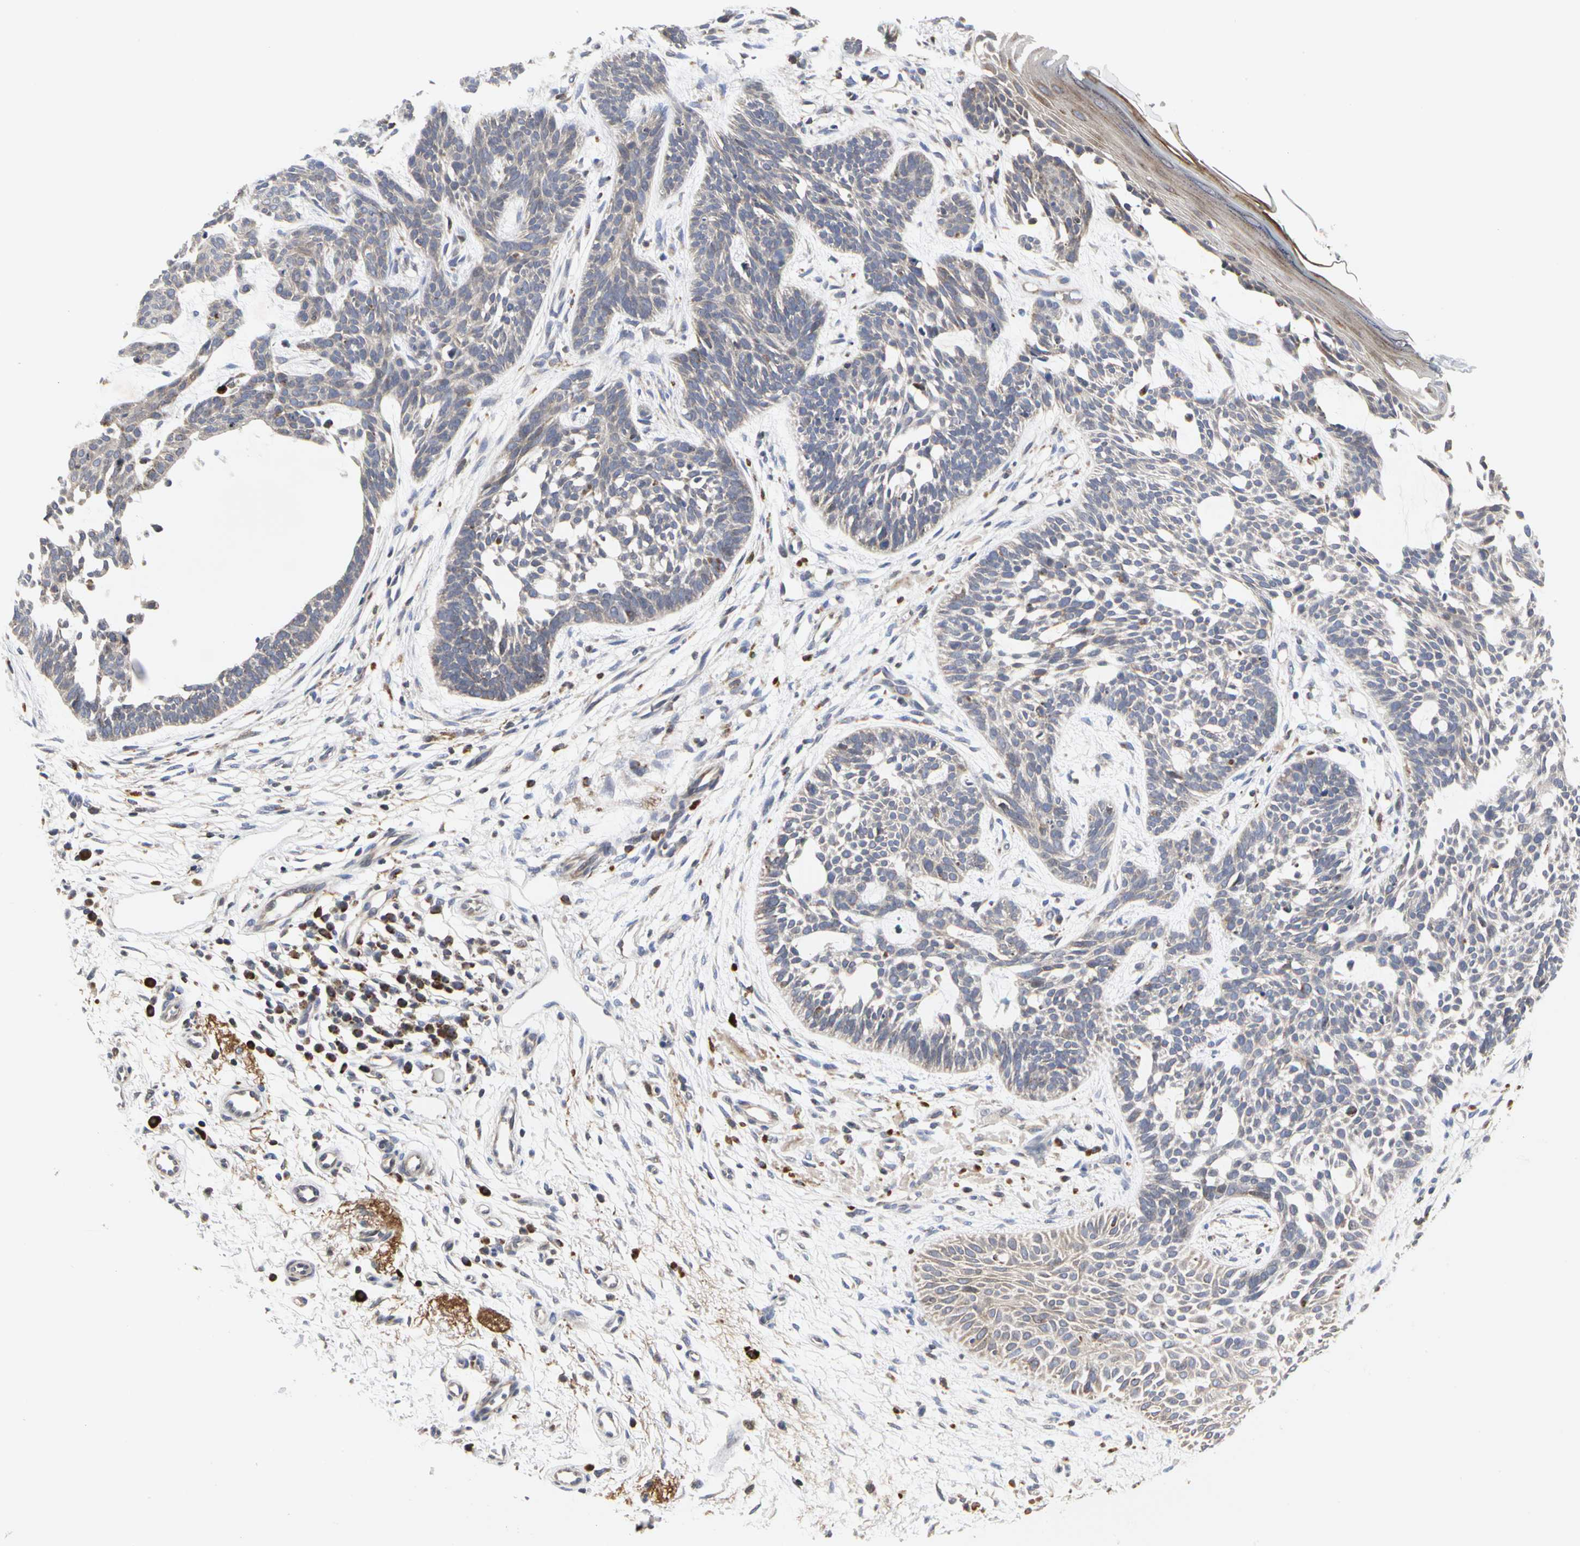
{"staining": {"intensity": "weak", "quantity": "<25%", "location": "cytoplasmic/membranous"}, "tissue": "skin cancer", "cell_type": "Tumor cells", "image_type": "cancer", "snomed": [{"axis": "morphology", "description": "Normal tissue, NOS"}, {"axis": "morphology", "description": "Basal cell carcinoma"}, {"axis": "topography", "description": "Skin"}], "caption": "Protein analysis of basal cell carcinoma (skin) displays no significant expression in tumor cells.", "gene": "TSKU", "patient": {"sex": "female", "age": 69}}